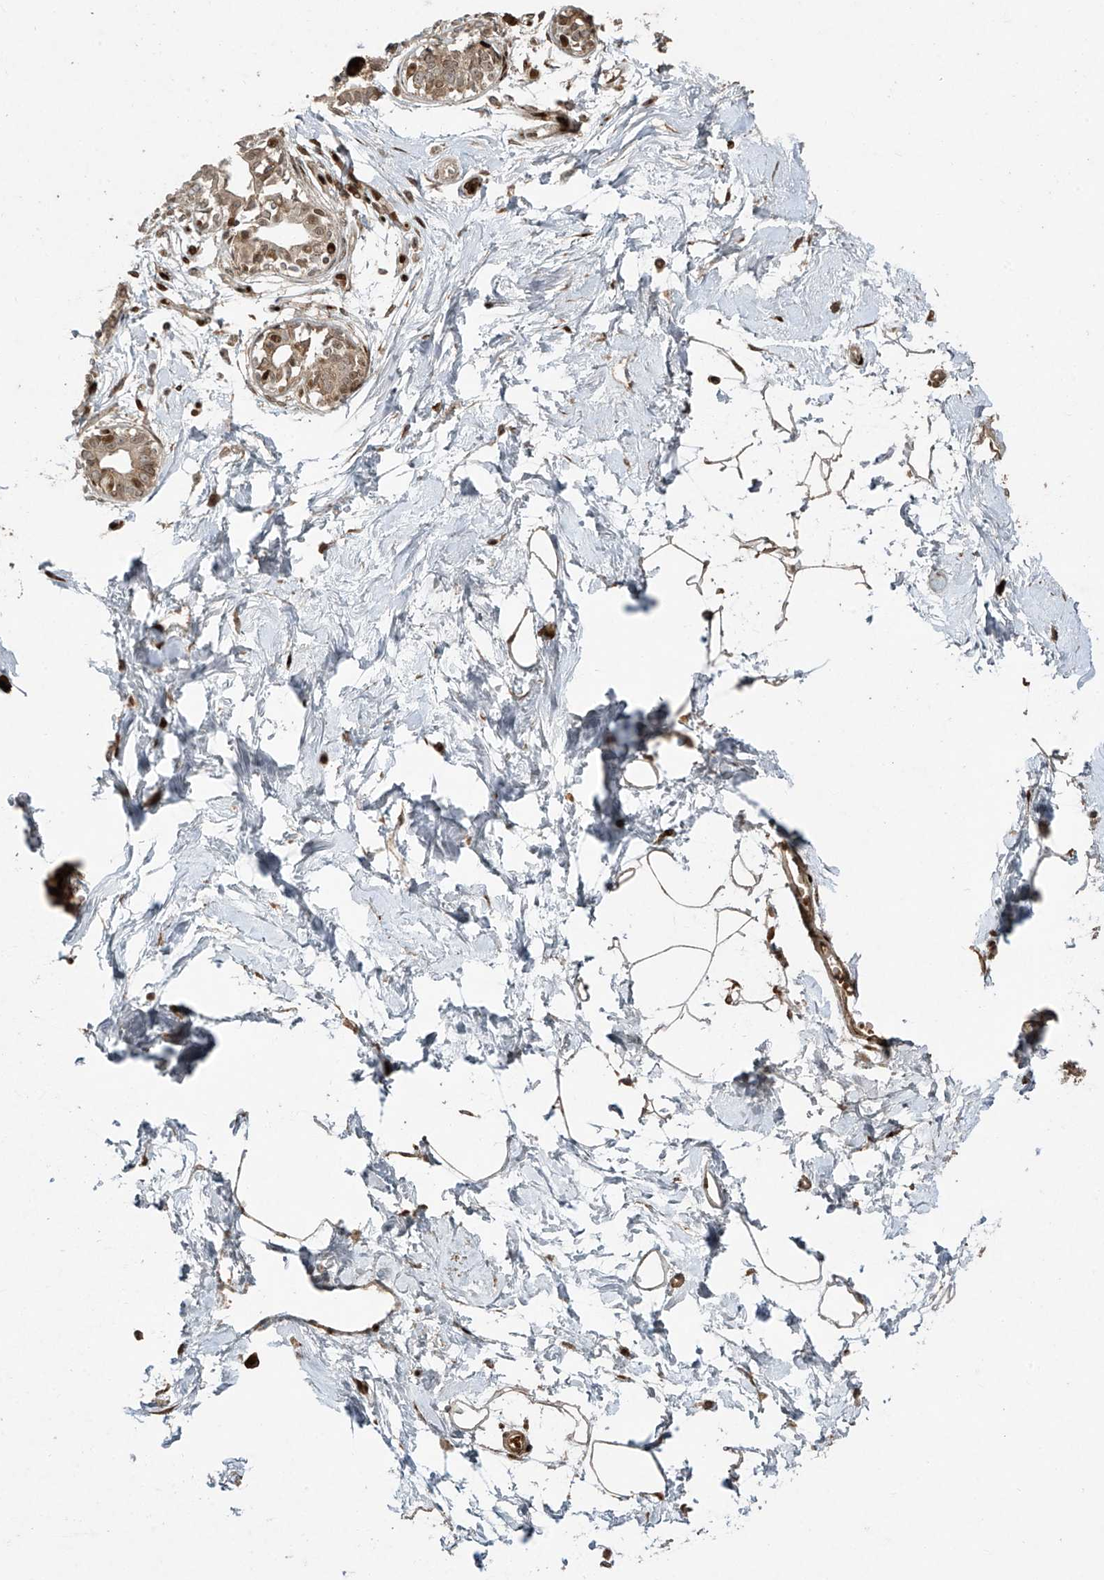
{"staining": {"intensity": "weak", "quantity": ">75%", "location": "cytoplasmic/membranous"}, "tissue": "breast", "cell_type": "Adipocytes", "image_type": "normal", "snomed": [{"axis": "morphology", "description": "Normal tissue, NOS"}, {"axis": "topography", "description": "Breast"}], "caption": "Protein staining of unremarkable breast exhibits weak cytoplasmic/membranous positivity in about >75% of adipocytes. (DAB (3,3'-diaminobenzidine) IHC, brown staining for protein, blue staining for nuclei).", "gene": "TTC22", "patient": {"sex": "female", "age": 45}}